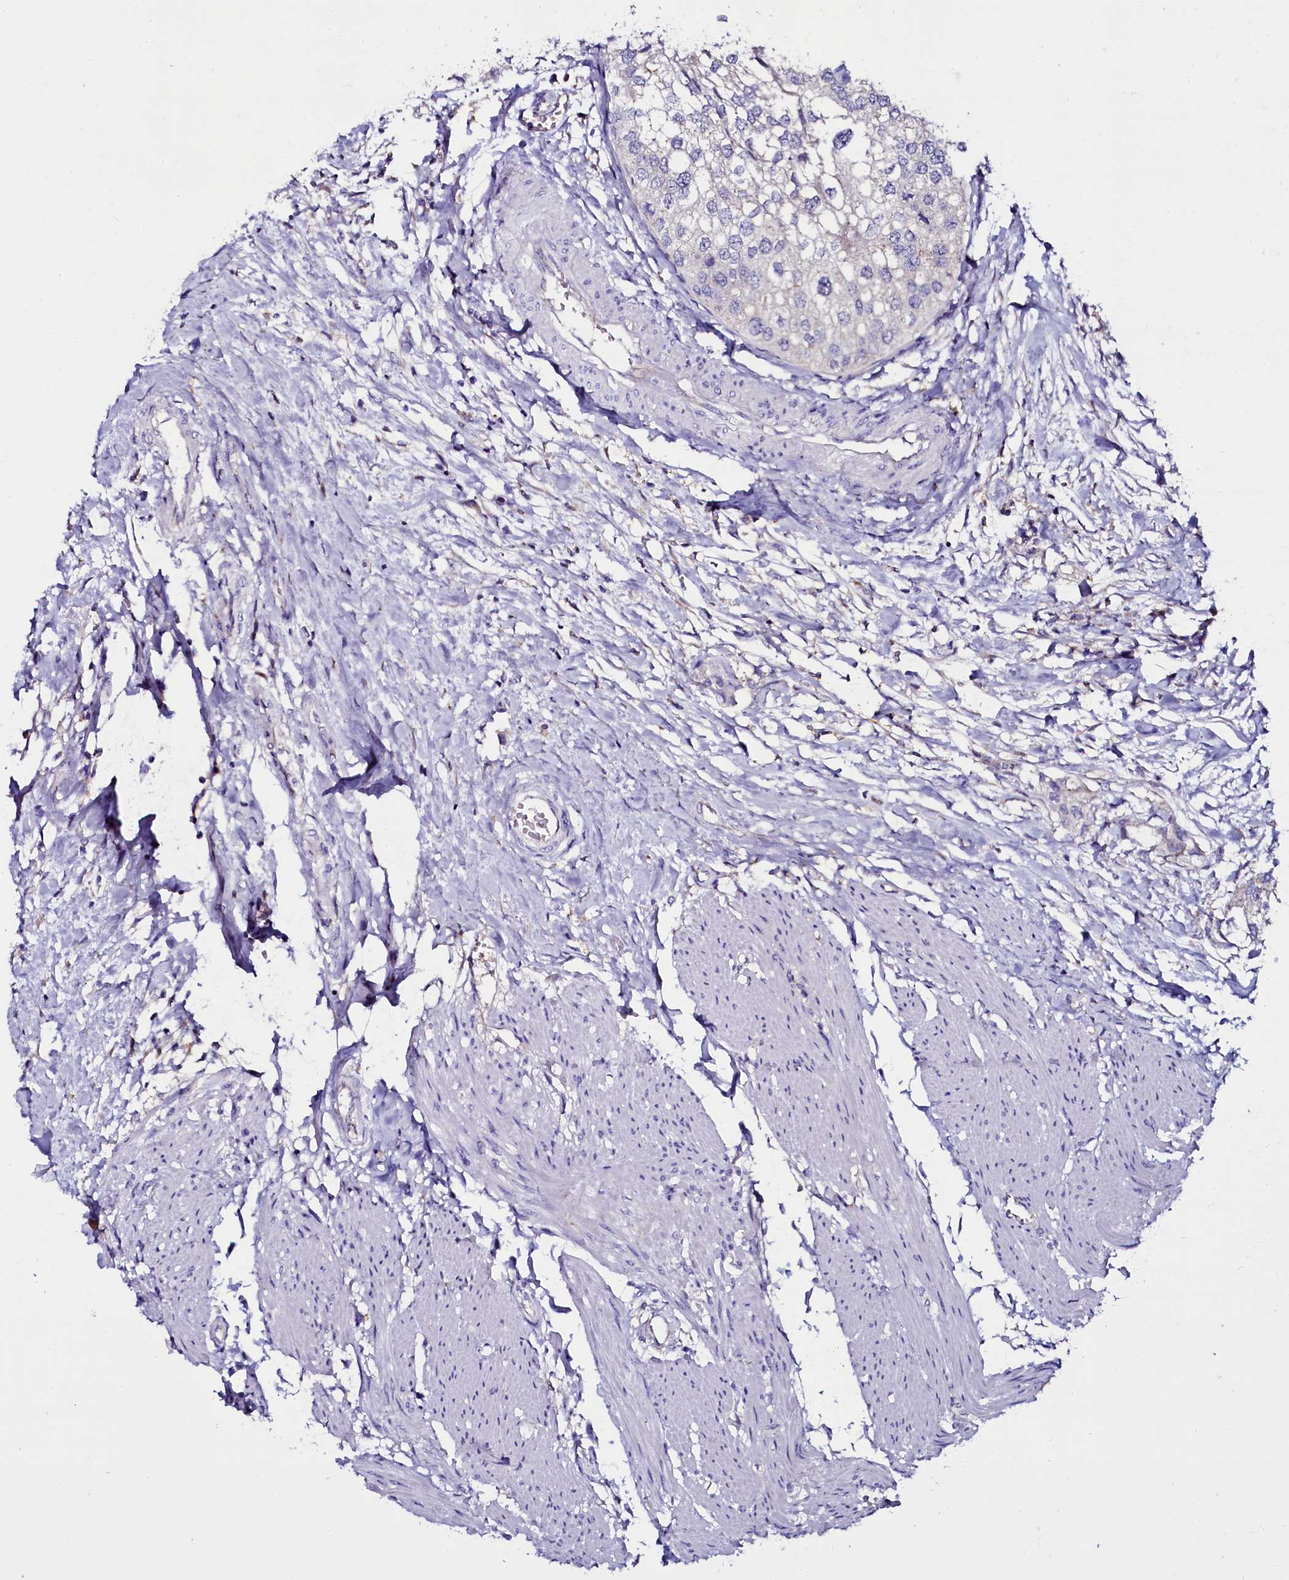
{"staining": {"intensity": "negative", "quantity": "none", "location": "none"}, "tissue": "urothelial cancer", "cell_type": "Tumor cells", "image_type": "cancer", "snomed": [{"axis": "morphology", "description": "Urothelial carcinoma, High grade"}, {"axis": "topography", "description": "Urinary bladder"}], "caption": "High magnification brightfield microscopy of high-grade urothelial carcinoma stained with DAB (brown) and counterstained with hematoxylin (blue): tumor cells show no significant expression.", "gene": "OTOL1", "patient": {"sex": "male", "age": 64}}